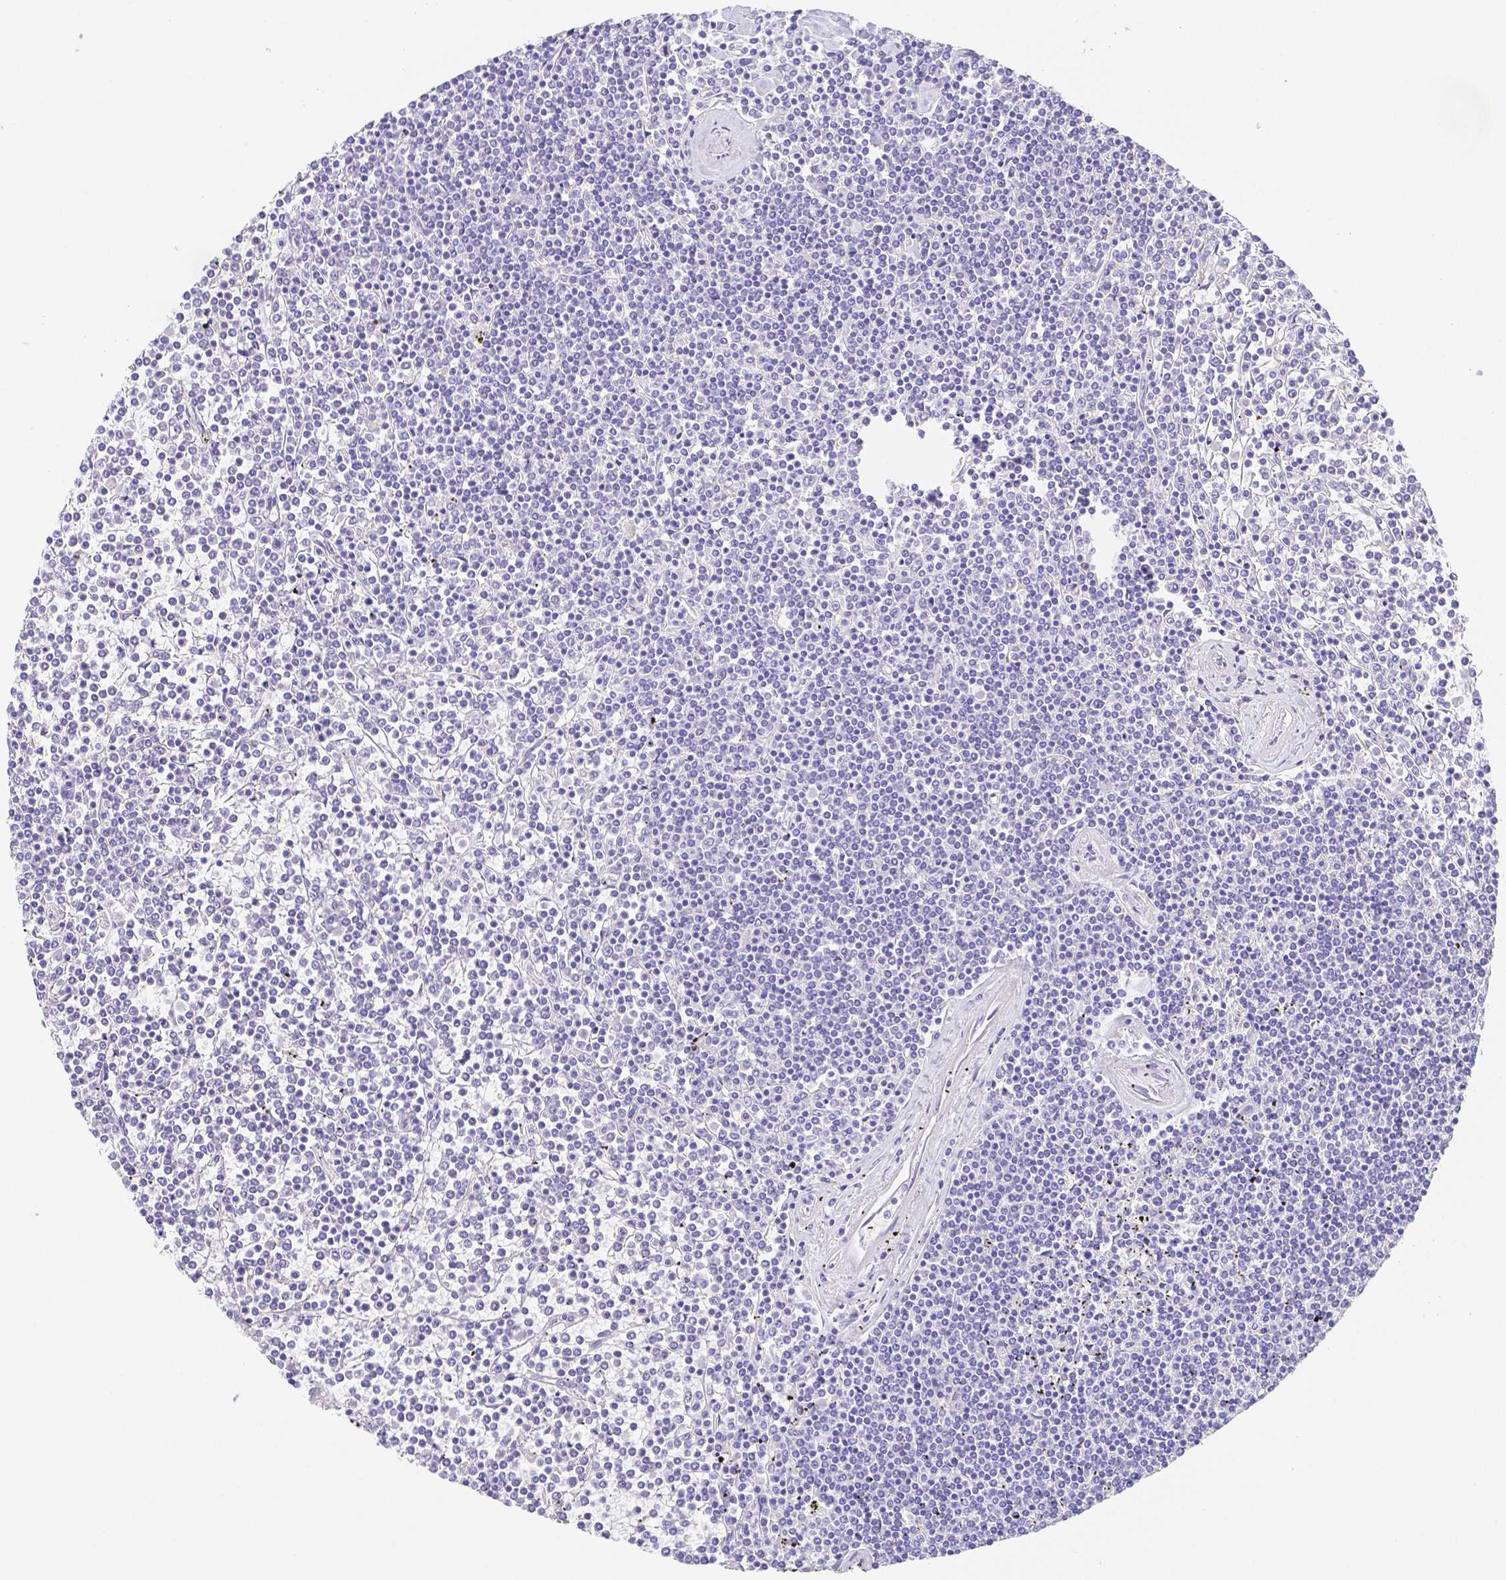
{"staining": {"intensity": "negative", "quantity": "none", "location": "none"}, "tissue": "lymphoma", "cell_type": "Tumor cells", "image_type": "cancer", "snomed": [{"axis": "morphology", "description": "Malignant lymphoma, non-Hodgkin's type, Low grade"}, {"axis": "topography", "description": "Spleen"}], "caption": "The micrograph exhibits no significant positivity in tumor cells of low-grade malignant lymphoma, non-Hodgkin's type.", "gene": "ZG16B", "patient": {"sex": "female", "age": 19}}